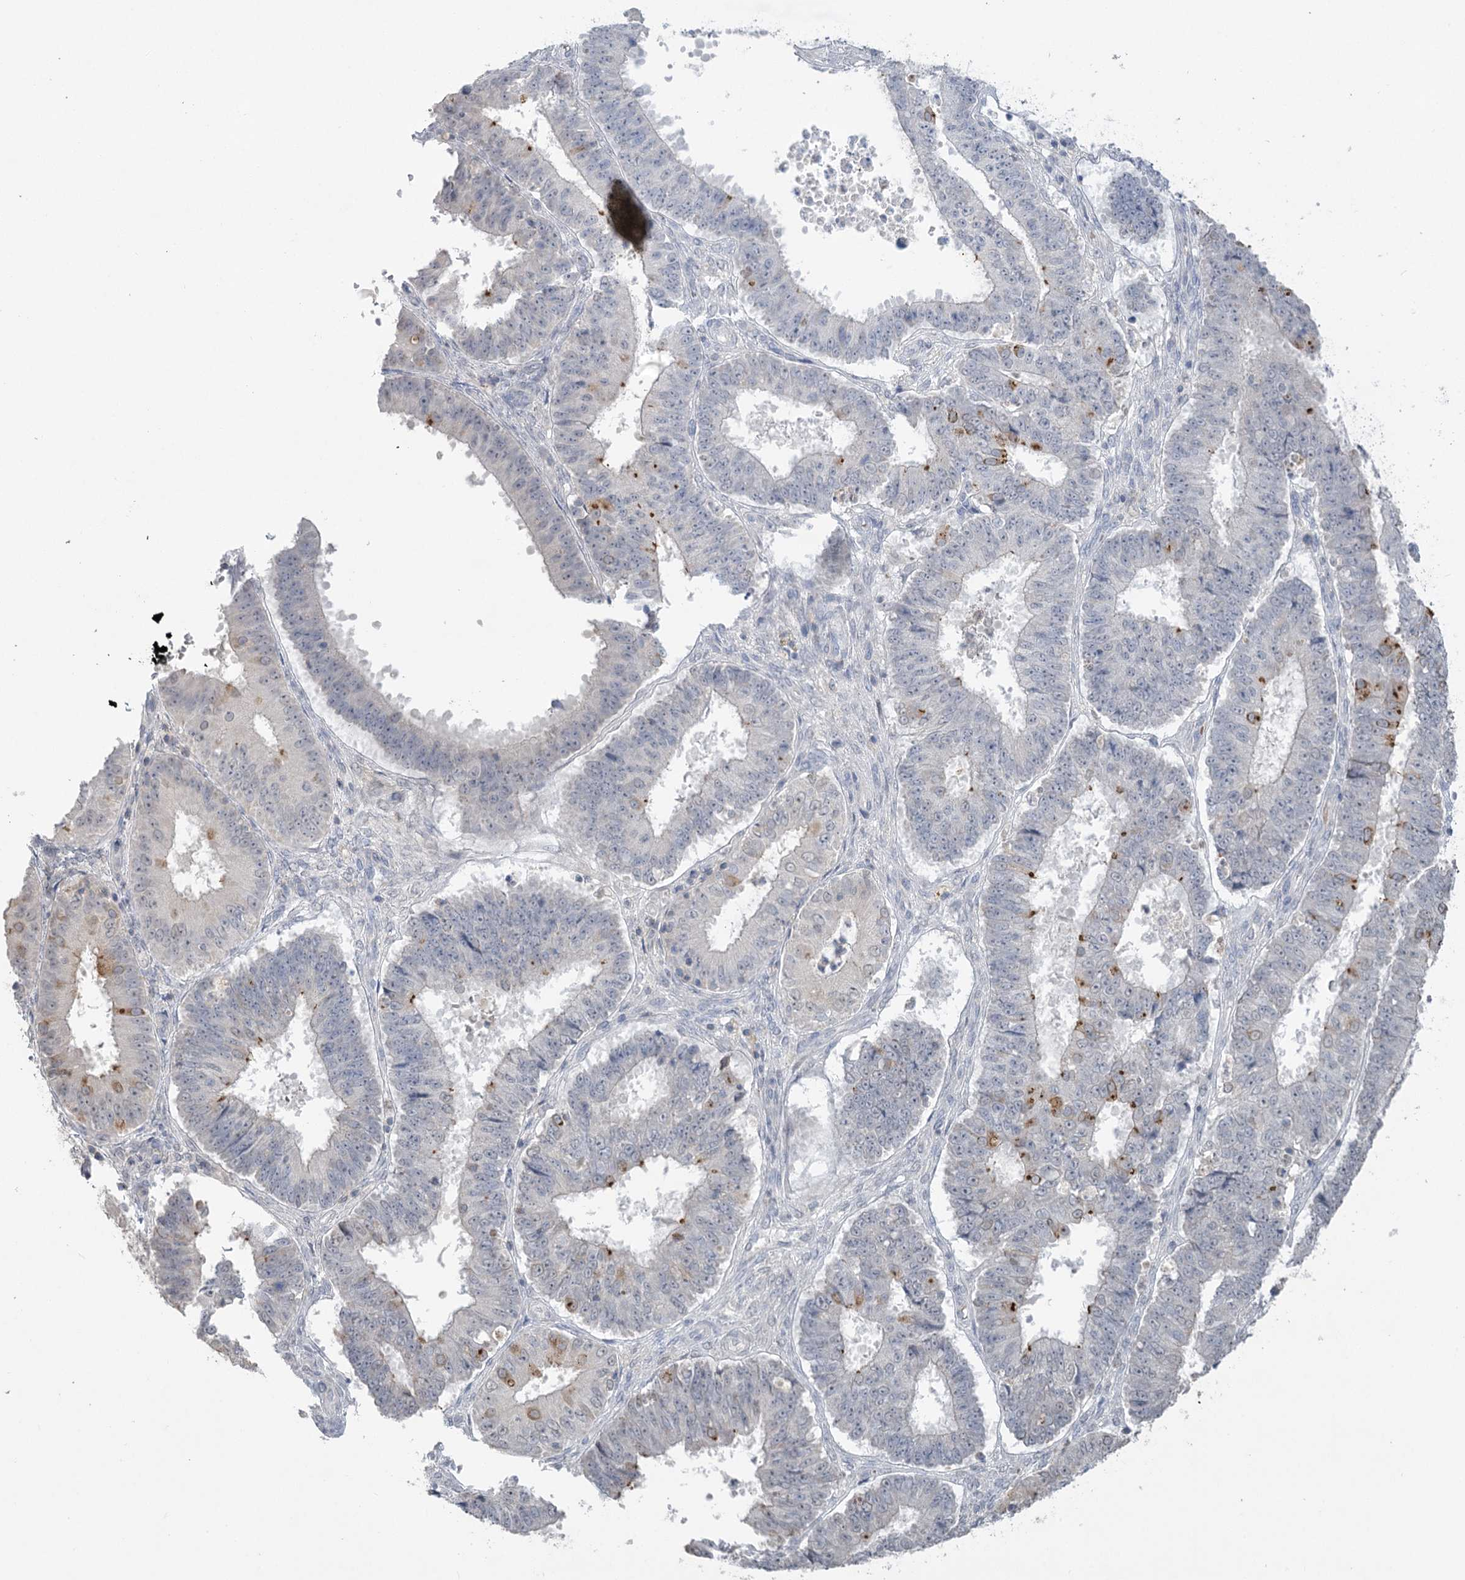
{"staining": {"intensity": "moderate", "quantity": "<25%", "location": "cytoplasmic/membranous"}, "tissue": "ovarian cancer", "cell_type": "Tumor cells", "image_type": "cancer", "snomed": [{"axis": "morphology", "description": "Carcinoma, endometroid"}, {"axis": "topography", "description": "Appendix"}, {"axis": "topography", "description": "Ovary"}], "caption": "Immunohistochemistry of human ovarian cancer exhibits low levels of moderate cytoplasmic/membranous positivity in approximately <25% of tumor cells.", "gene": "TRAF3IP1", "patient": {"sex": "female", "age": 42}}